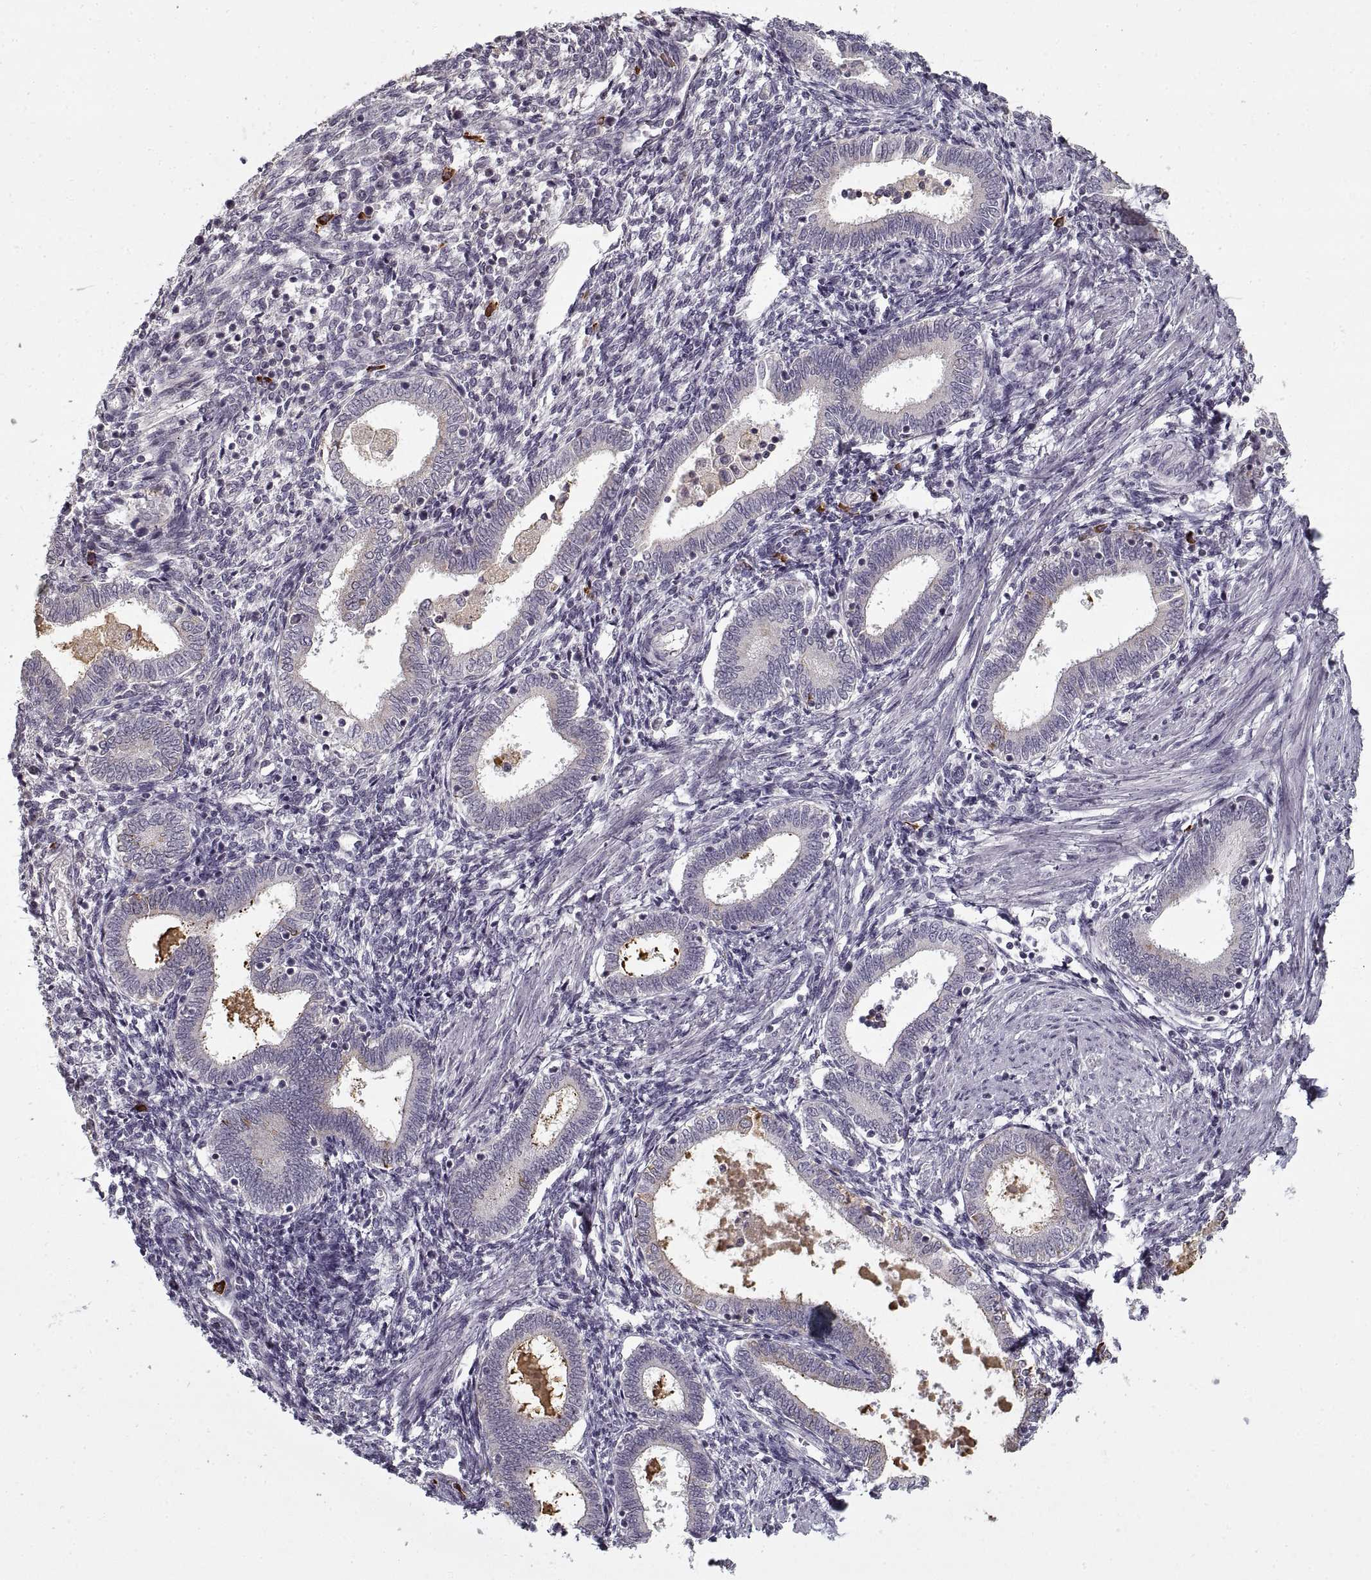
{"staining": {"intensity": "negative", "quantity": "none", "location": "none"}, "tissue": "endometrium", "cell_type": "Cells in endometrial stroma", "image_type": "normal", "snomed": [{"axis": "morphology", "description": "Normal tissue, NOS"}, {"axis": "topography", "description": "Endometrium"}], "caption": "Immunohistochemical staining of benign human endometrium exhibits no significant positivity in cells in endometrial stroma.", "gene": "GAD2", "patient": {"sex": "female", "age": 42}}